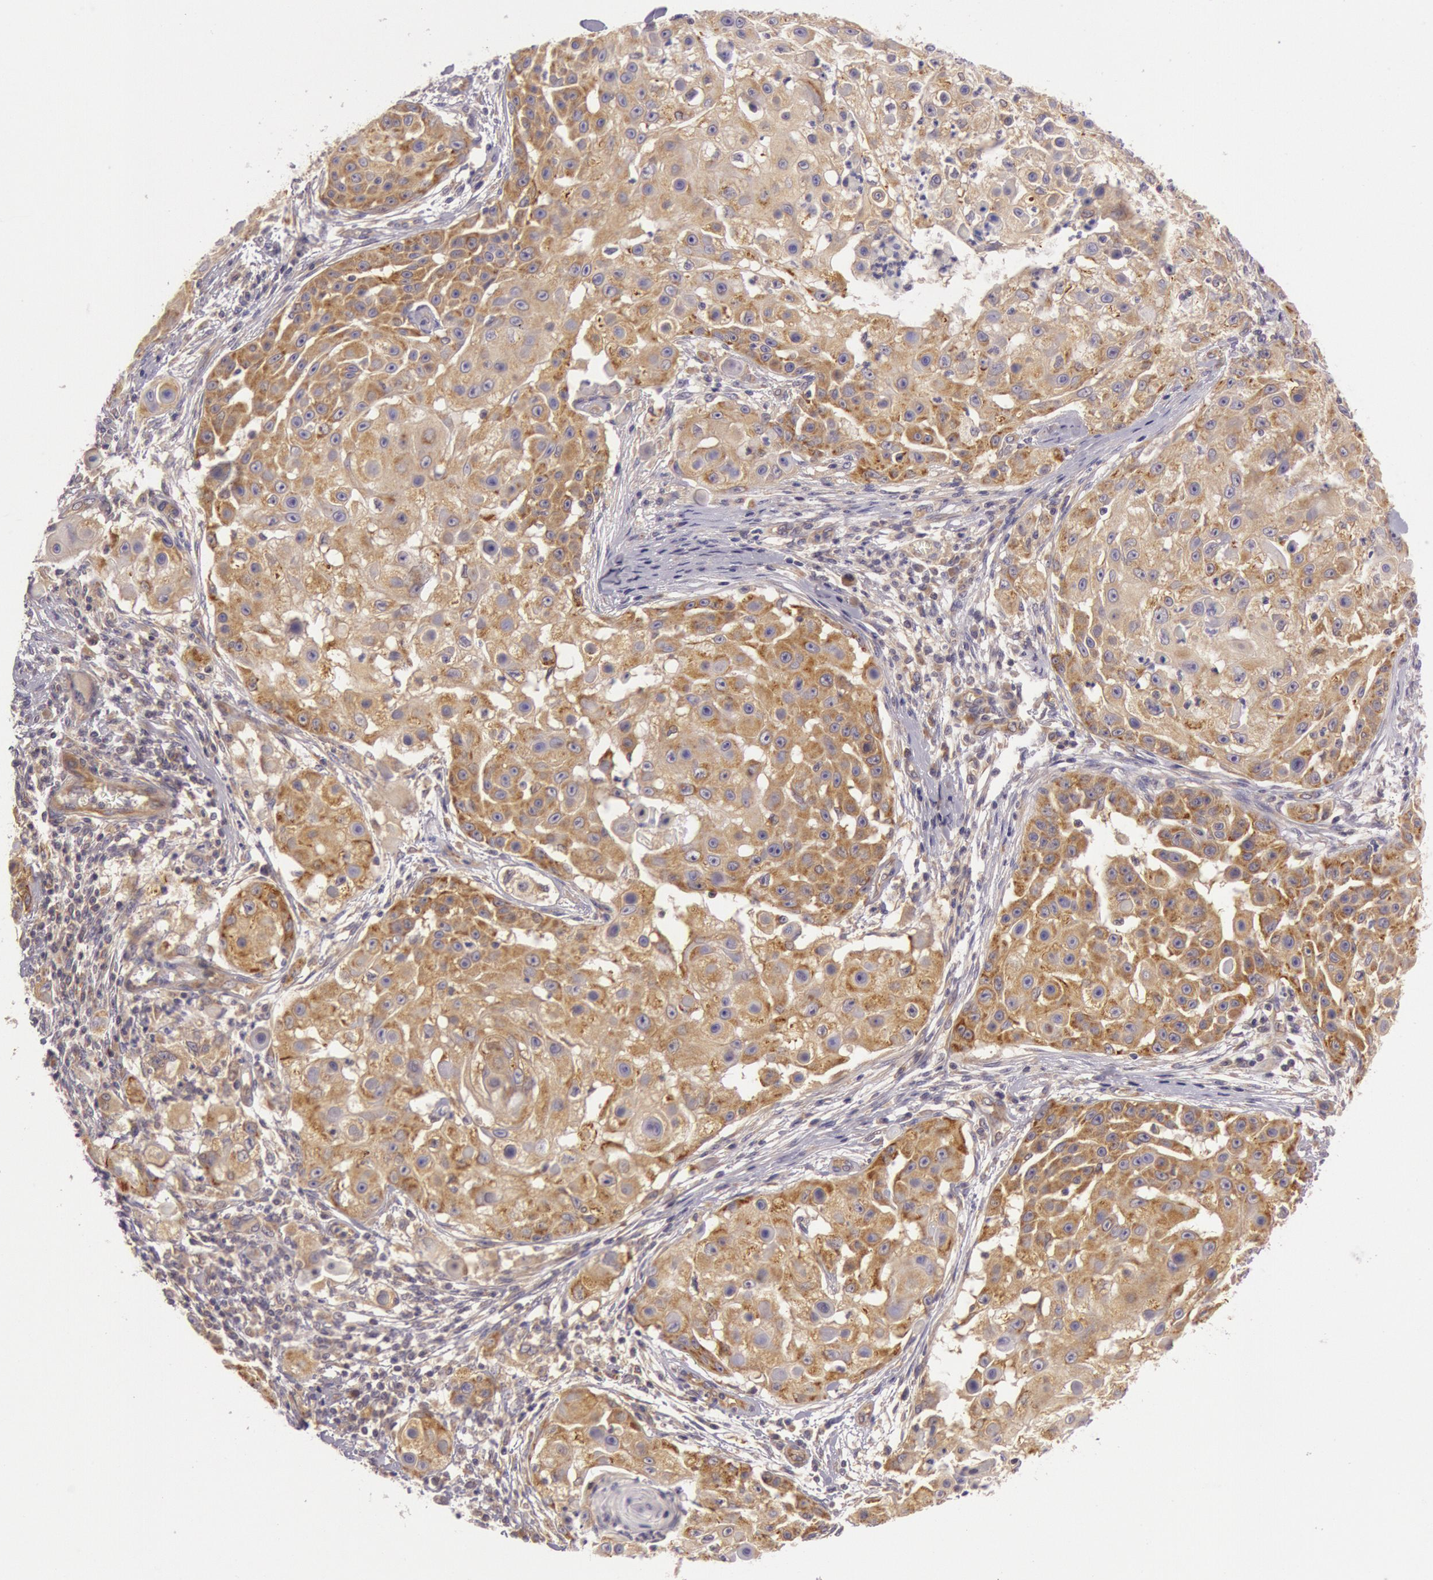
{"staining": {"intensity": "moderate", "quantity": ">75%", "location": "cytoplasmic/membranous"}, "tissue": "skin cancer", "cell_type": "Tumor cells", "image_type": "cancer", "snomed": [{"axis": "morphology", "description": "Squamous cell carcinoma, NOS"}, {"axis": "topography", "description": "Skin"}], "caption": "An image of human skin cancer stained for a protein shows moderate cytoplasmic/membranous brown staining in tumor cells. (DAB (3,3'-diaminobenzidine) IHC with brightfield microscopy, high magnification).", "gene": "CHUK", "patient": {"sex": "female", "age": 57}}